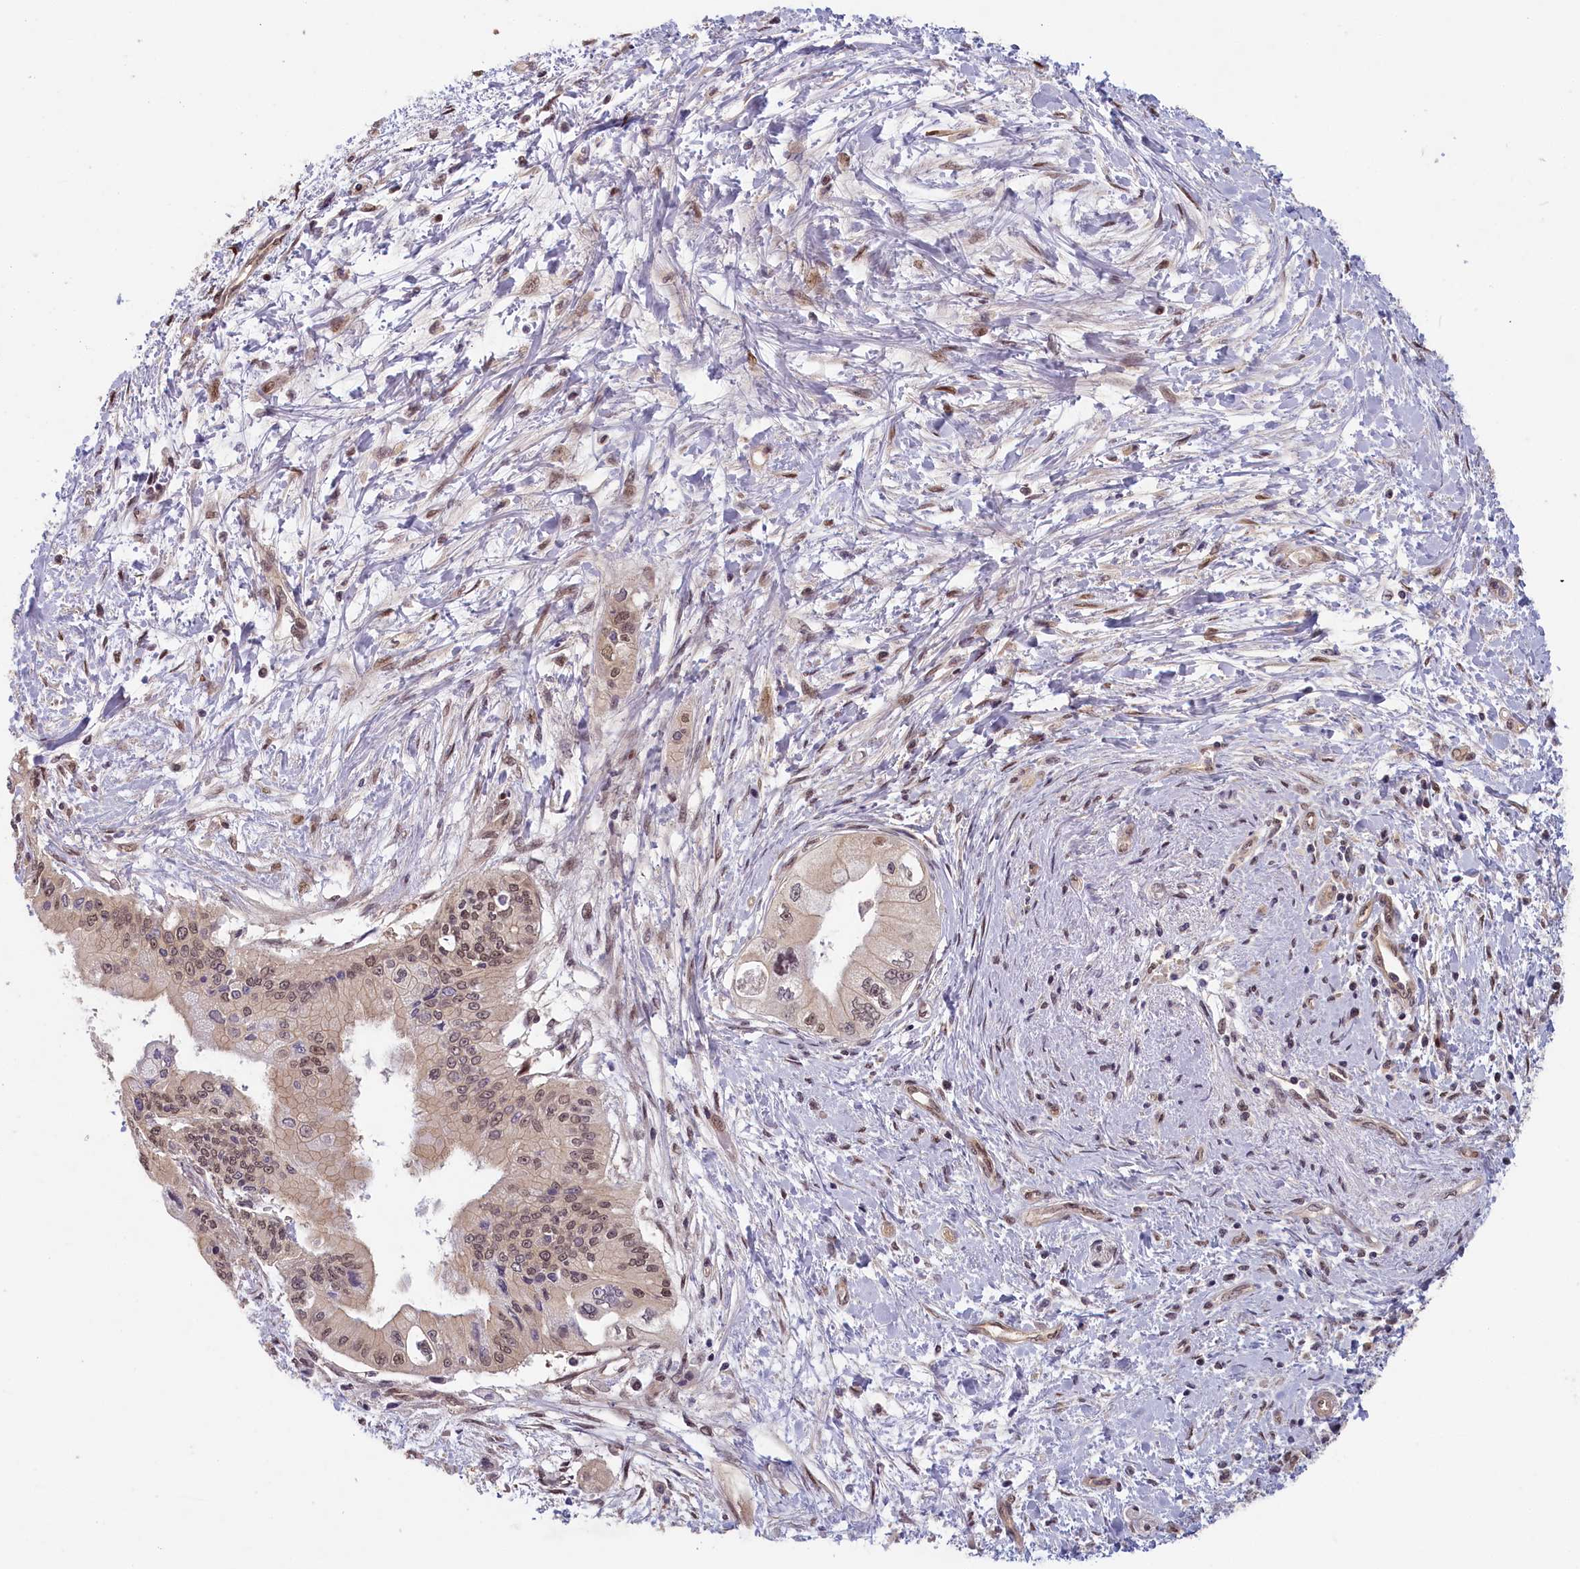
{"staining": {"intensity": "moderate", "quantity": "25%-75%", "location": "nuclear"}, "tissue": "pancreatic cancer", "cell_type": "Tumor cells", "image_type": "cancer", "snomed": [{"axis": "morphology", "description": "Adenocarcinoma, NOS"}, {"axis": "topography", "description": "Pancreas"}], "caption": "The photomicrograph exhibits immunohistochemical staining of adenocarcinoma (pancreatic). There is moderate nuclear positivity is present in approximately 25%-75% of tumor cells.", "gene": "C19orf44", "patient": {"sex": "male", "age": 46}}